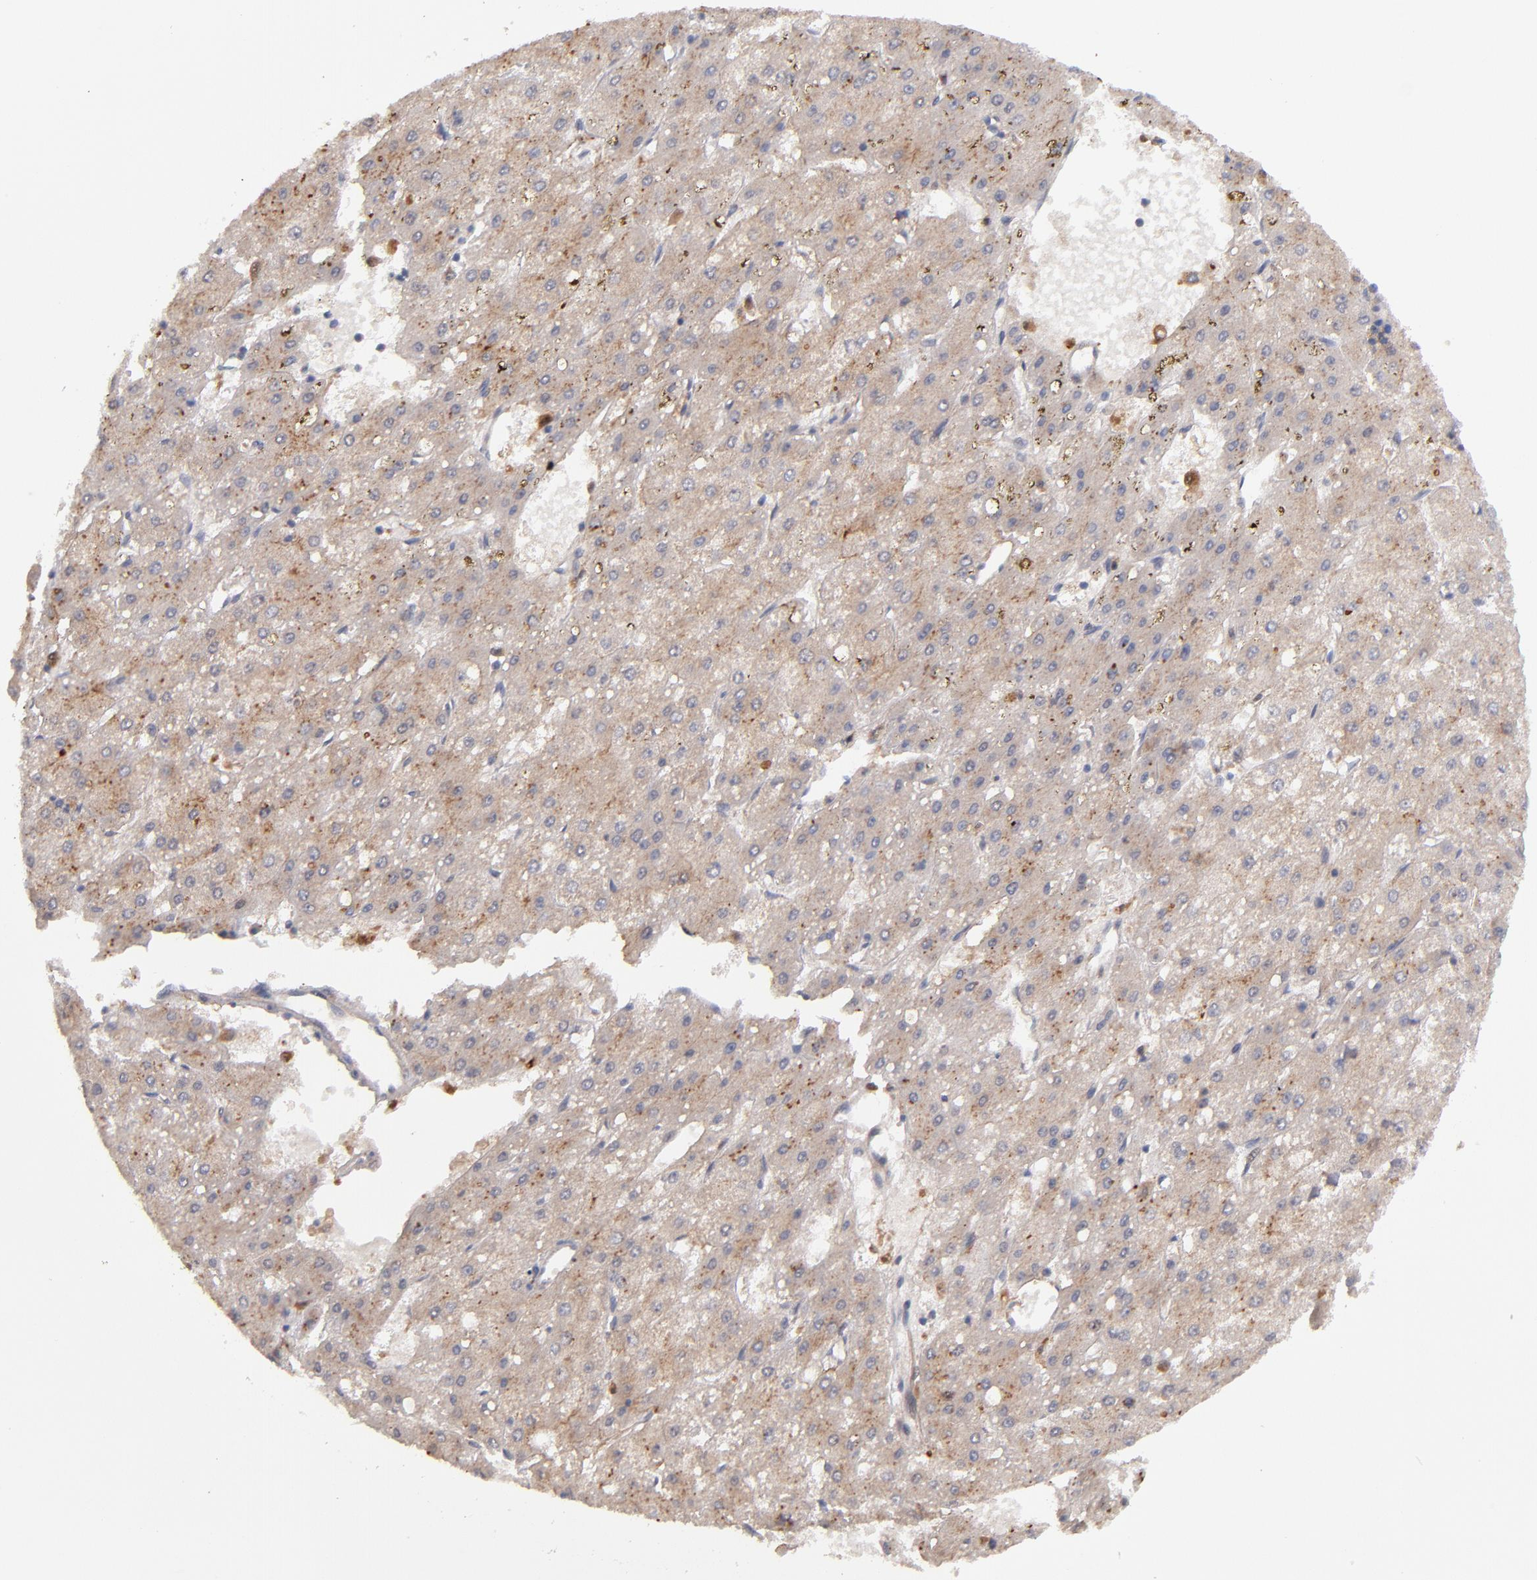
{"staining": {"intensity": "moderate", "quantity": ">75%", "location": "cytoplasmic/membranous"}, "tissue": "liver cancer", "cell_type": "Tumor cells", "image_type": "cancer", "snomed": [{"axis": "morphology", "description": "Carcinoma, Hepatocellular, NOS"}, {"axis": "topography", "description": "Liver"}], "caption": "A medium amount of moderate cytoplasmic/membranous staining is identified in about >75% of tumor cells in liver cancer (hepatocellular carcinoma) tissue. Nuclei are stained in blue.", "gene": "GMFG", "patient": {"sex": "female", "age": 52}}